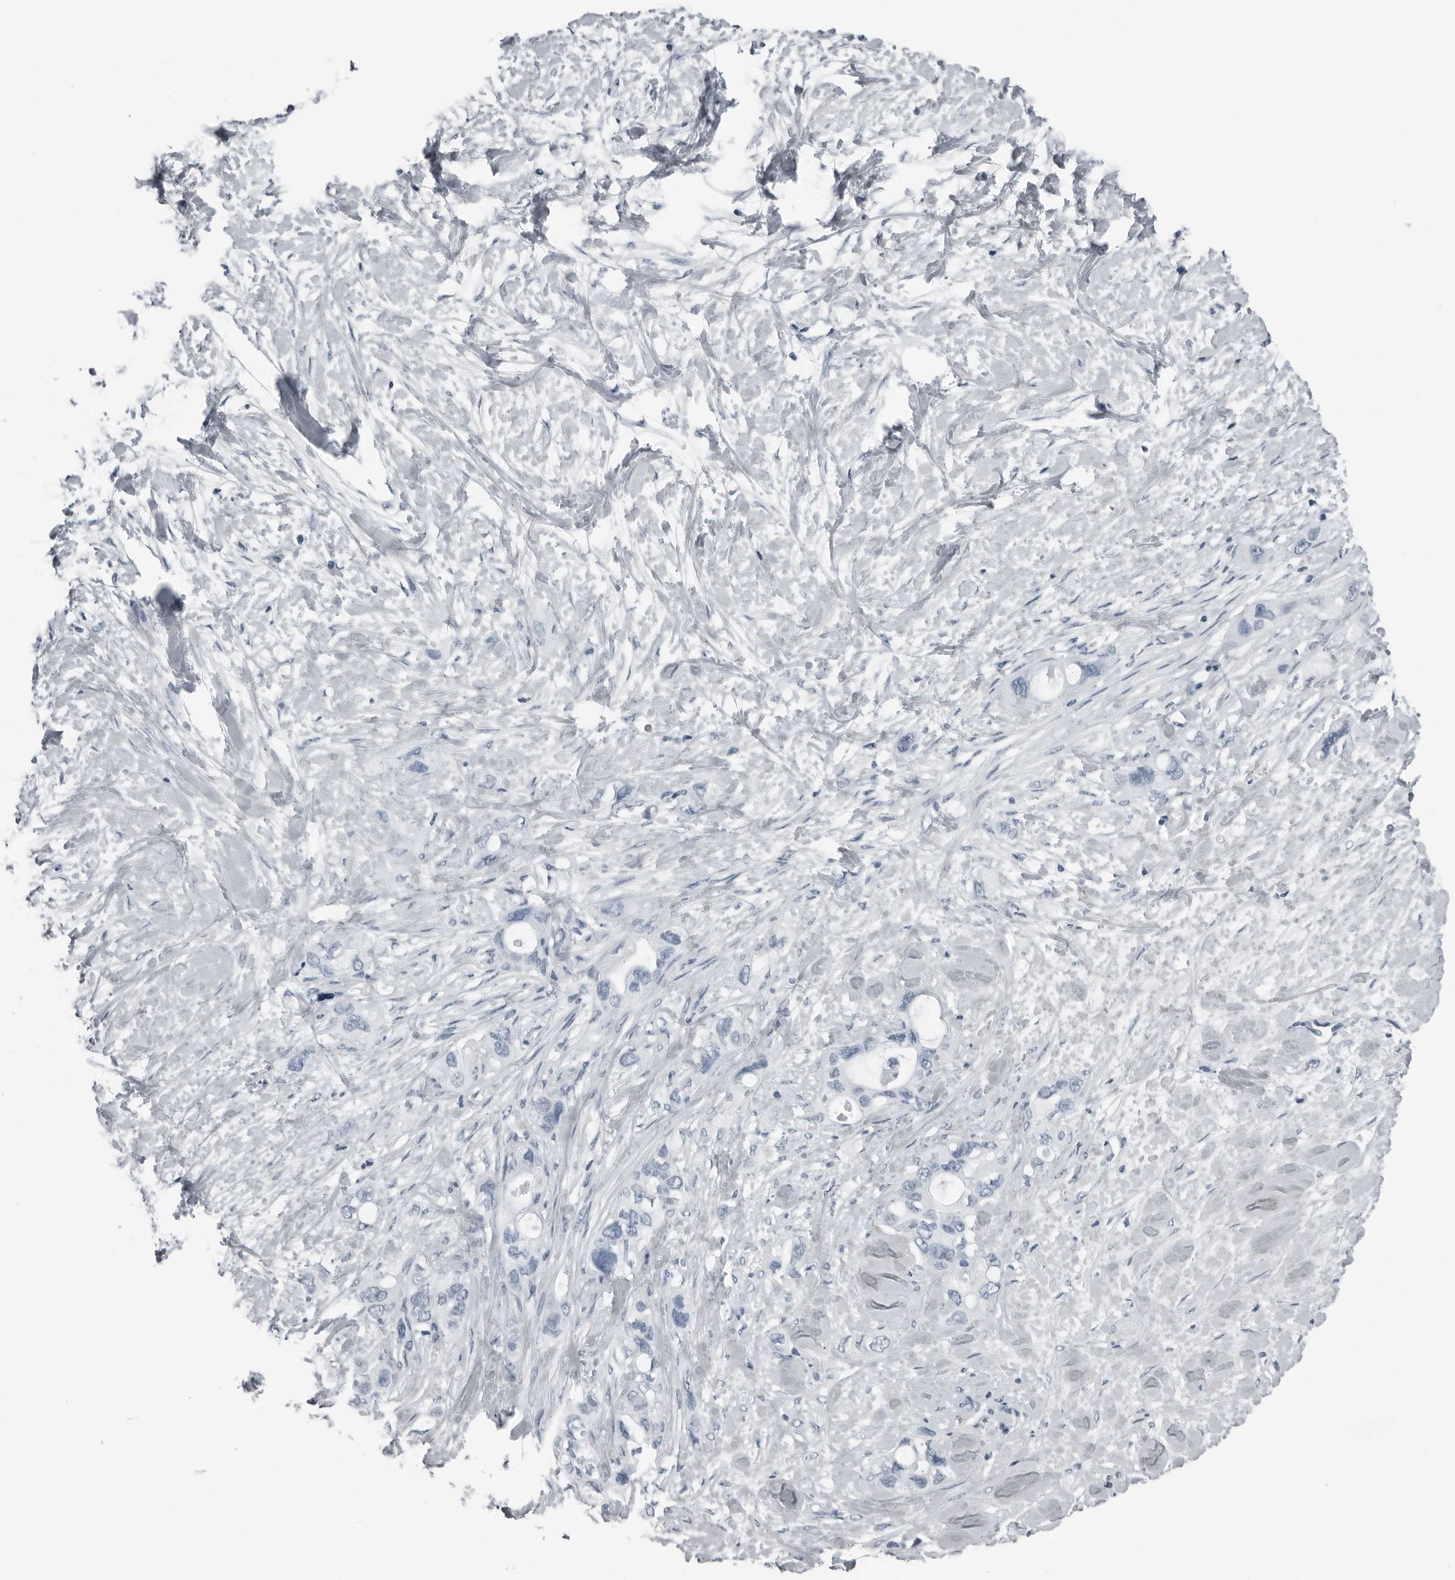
{"staining": {"intensity": "negative", "quantity": "none", "location": "none"}, "tissue": "pancreatic cancer", "cell_type": "Tumor cells", "image_type": "cancer", "snomed": [{"axis": "morphology", "description": "Adenocarcinoma, NOS"}, {"axis": "topography", "description": "Pancreas"}], "caption": "Pancreatic adenocarcinoma was stained to show a protein in brown. There is no significant expression in tumor cells.", "gene": "PRSS1", "patient": {"sex": "female", "age": 56}}